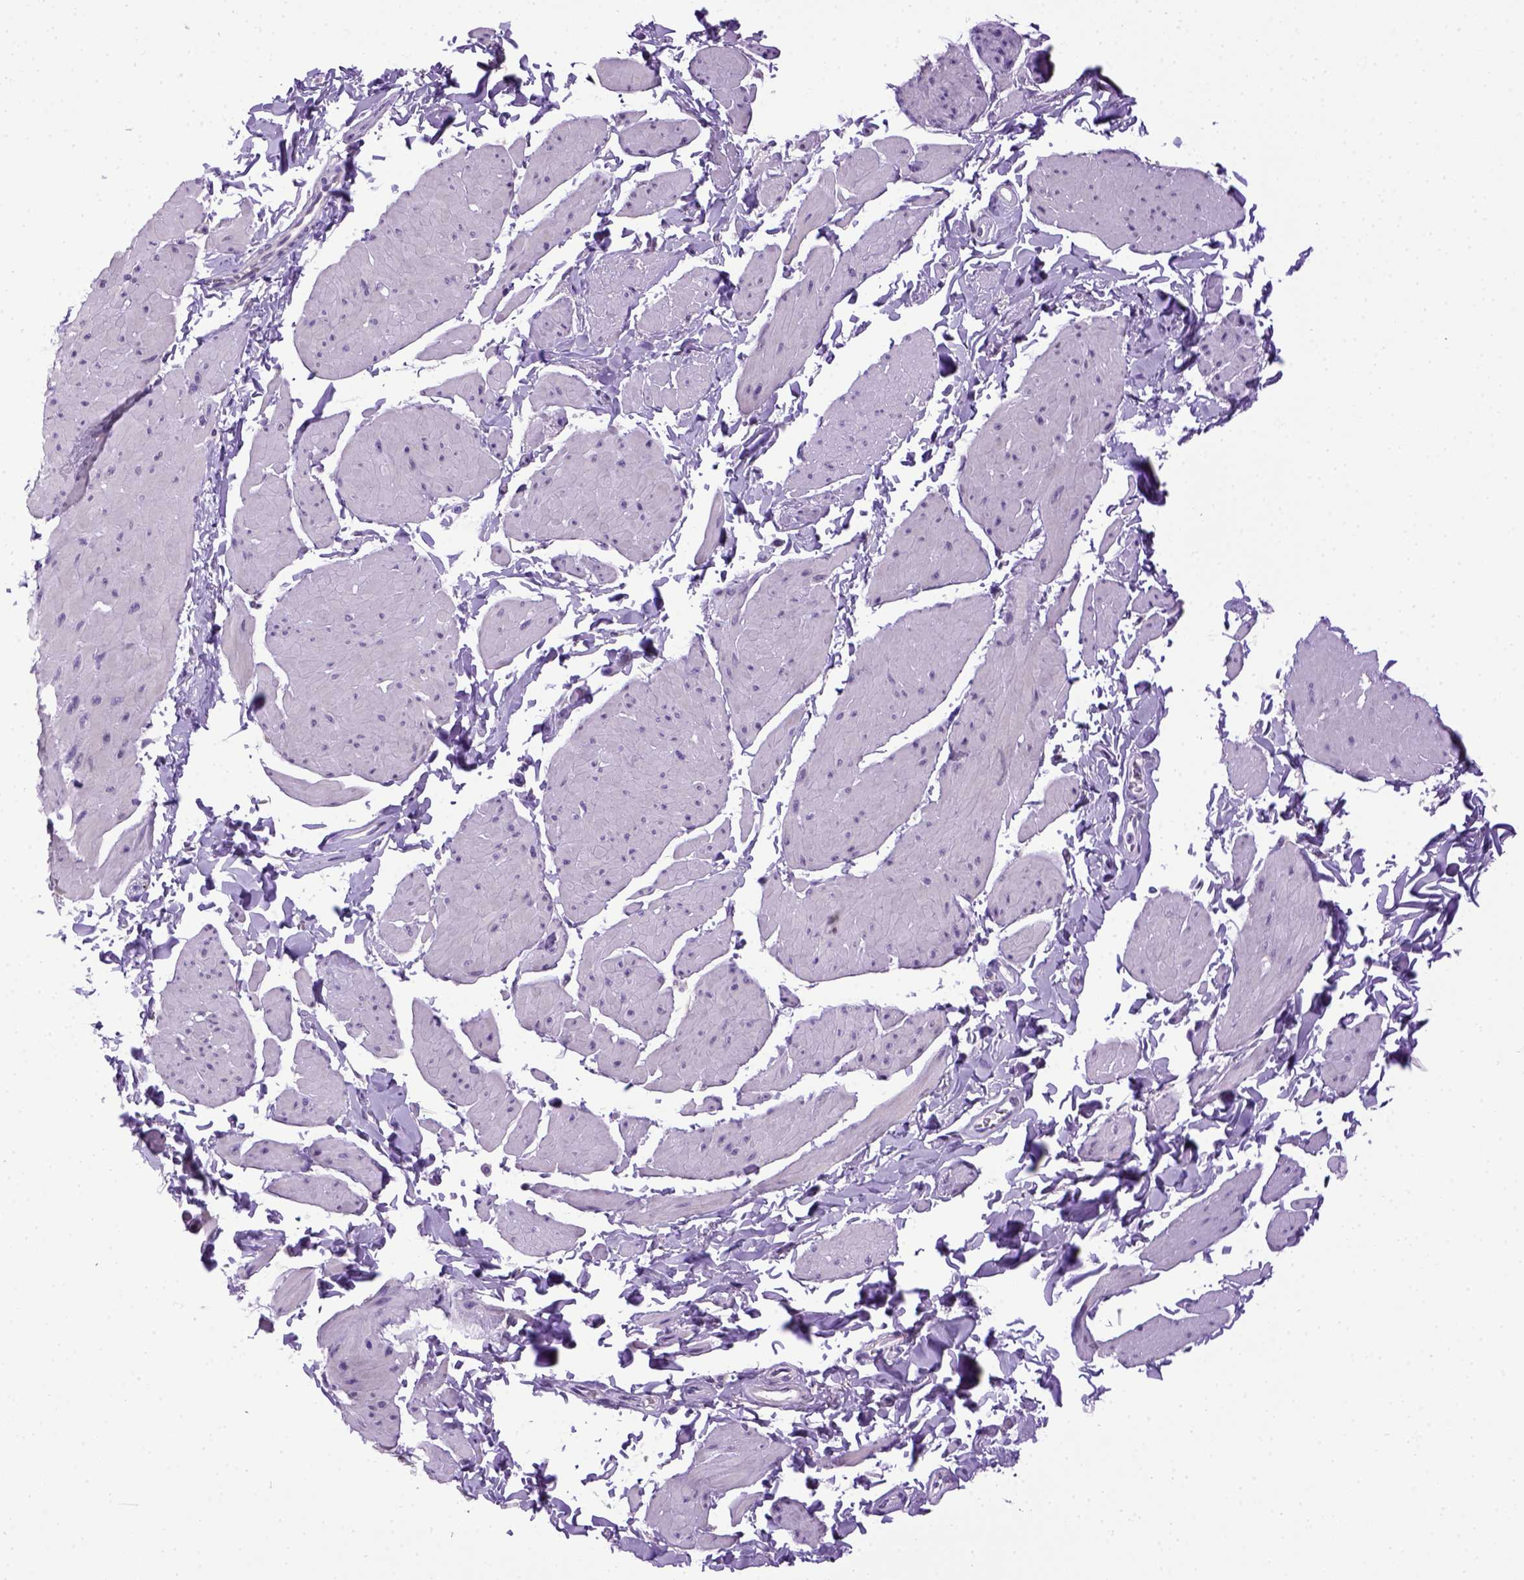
{"staining": {"intensity": "negative", "quantity": "none", "location": "none"}, "tissue": "smooth muscle", "cell_type": "Smooth muscle cells", "image_type": "normal", "snomed": [{"axis": "morphology", "description": "Normal tissue, NOS"}, {"axis": "topography", "description": "Adipose tissue"}, {"axis": "topography", "description": "Smooth muscle"}, {"axis": "topography", "description": "Peripheral nerve tissue"}], "caption": "Protein analysis of benign smooth muscle reveals no significant positivity in smooth muscle cells.", "gene": "CDH1", "patient": {"sex": "male", "age": 83}}